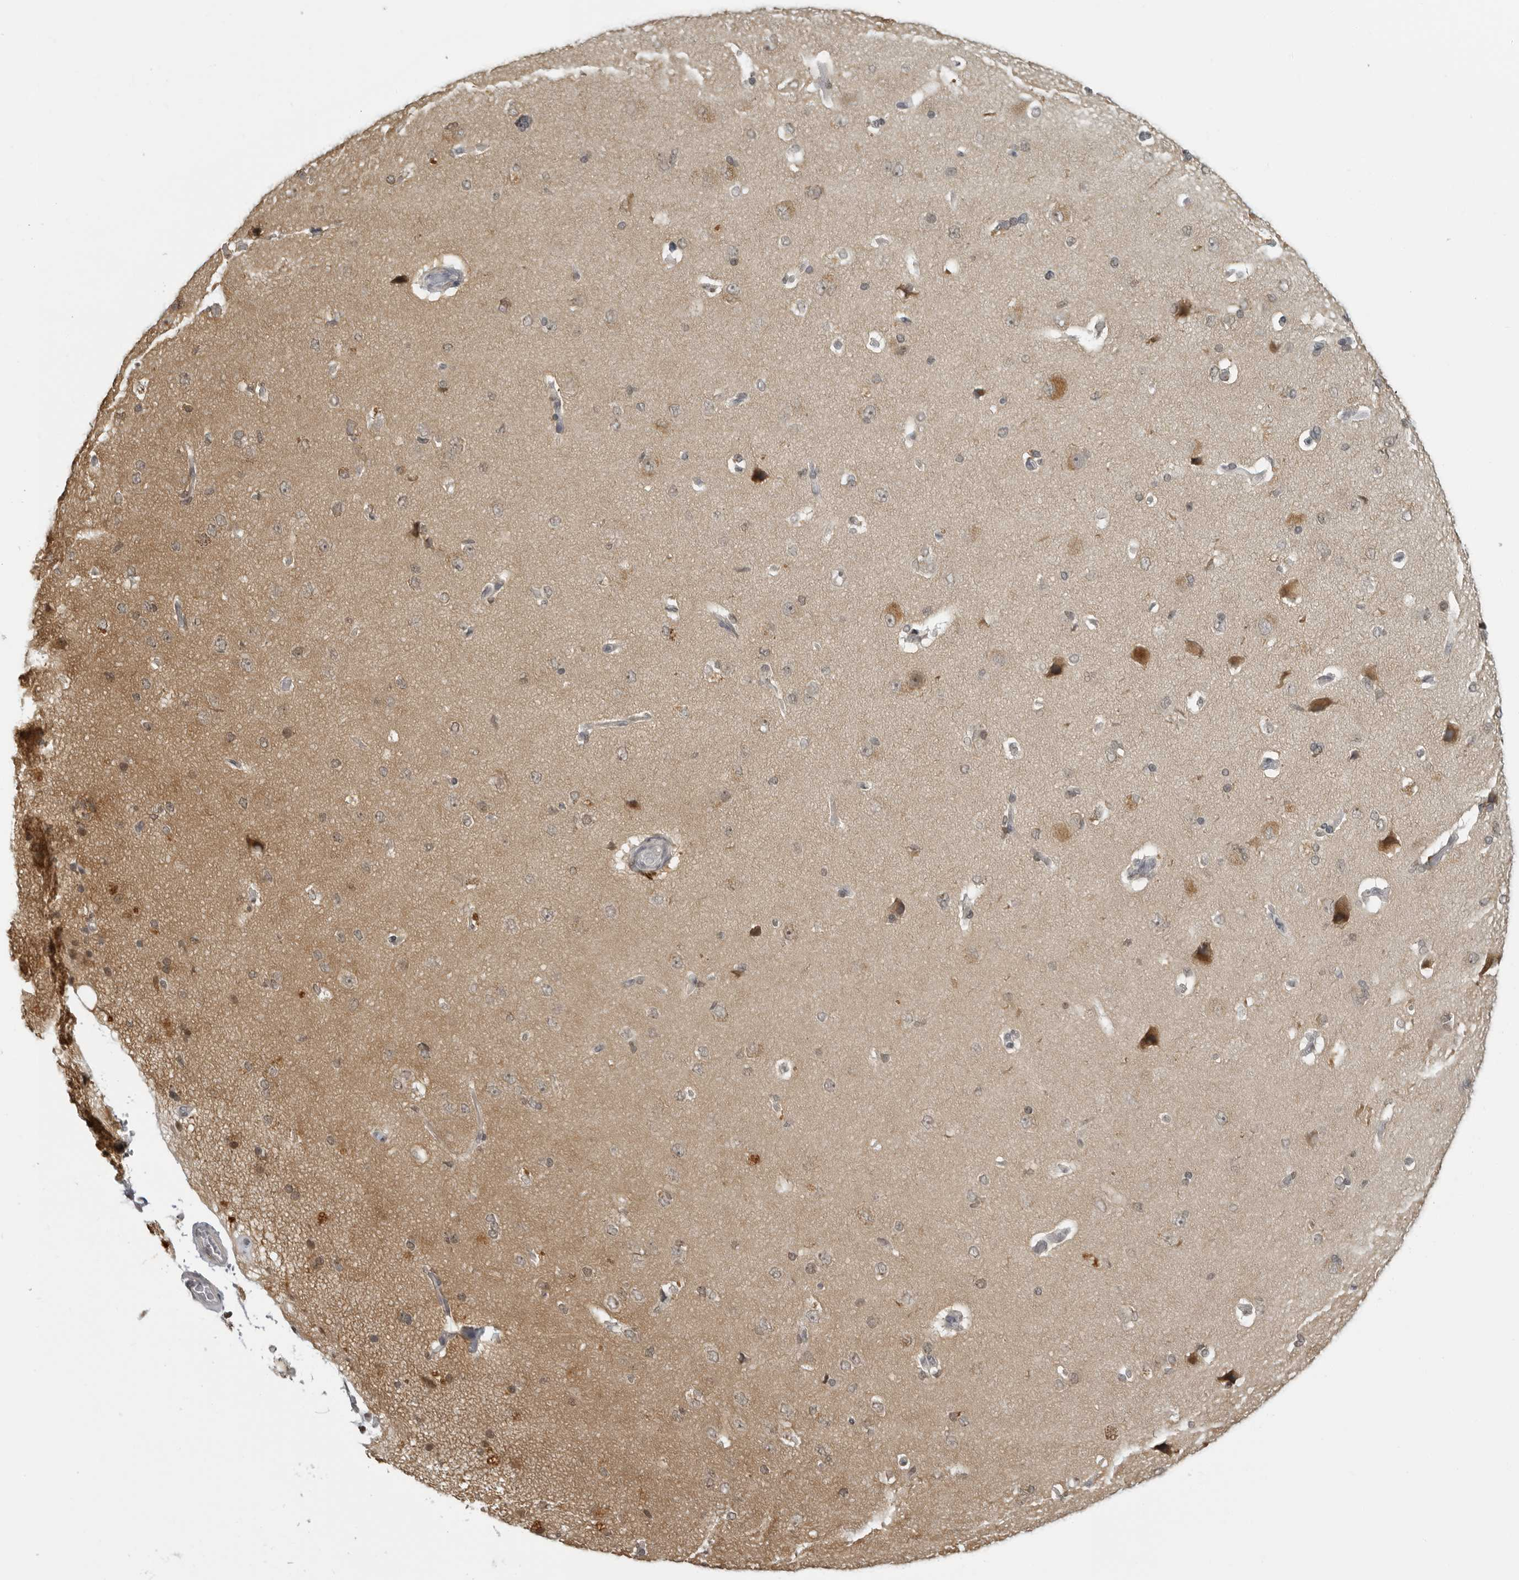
{"staining": {"intensity": "negative", "quantity": "none", "location": "none"}, "tissue": "cerebral cortex", "cell_type": "Endothelial cells", "image_type": "normal", "snomed": [{"axis": "morphology", "description": "Normal tissue, NOS"}, {"axis": "topography", "description": "Cerebral cortex"}], "caption": "An image of human cerebral cortex is negative for staining in endothelial cells. The staining was performed using DAB (3,3'-diaminobenzidine) to visualize the protein expression in brown, while the nuclei were stained in blue with hematoxylin (Magnification: 20x).", "gene": "MAF", "patient": {"sex": "male", "age": 62}}